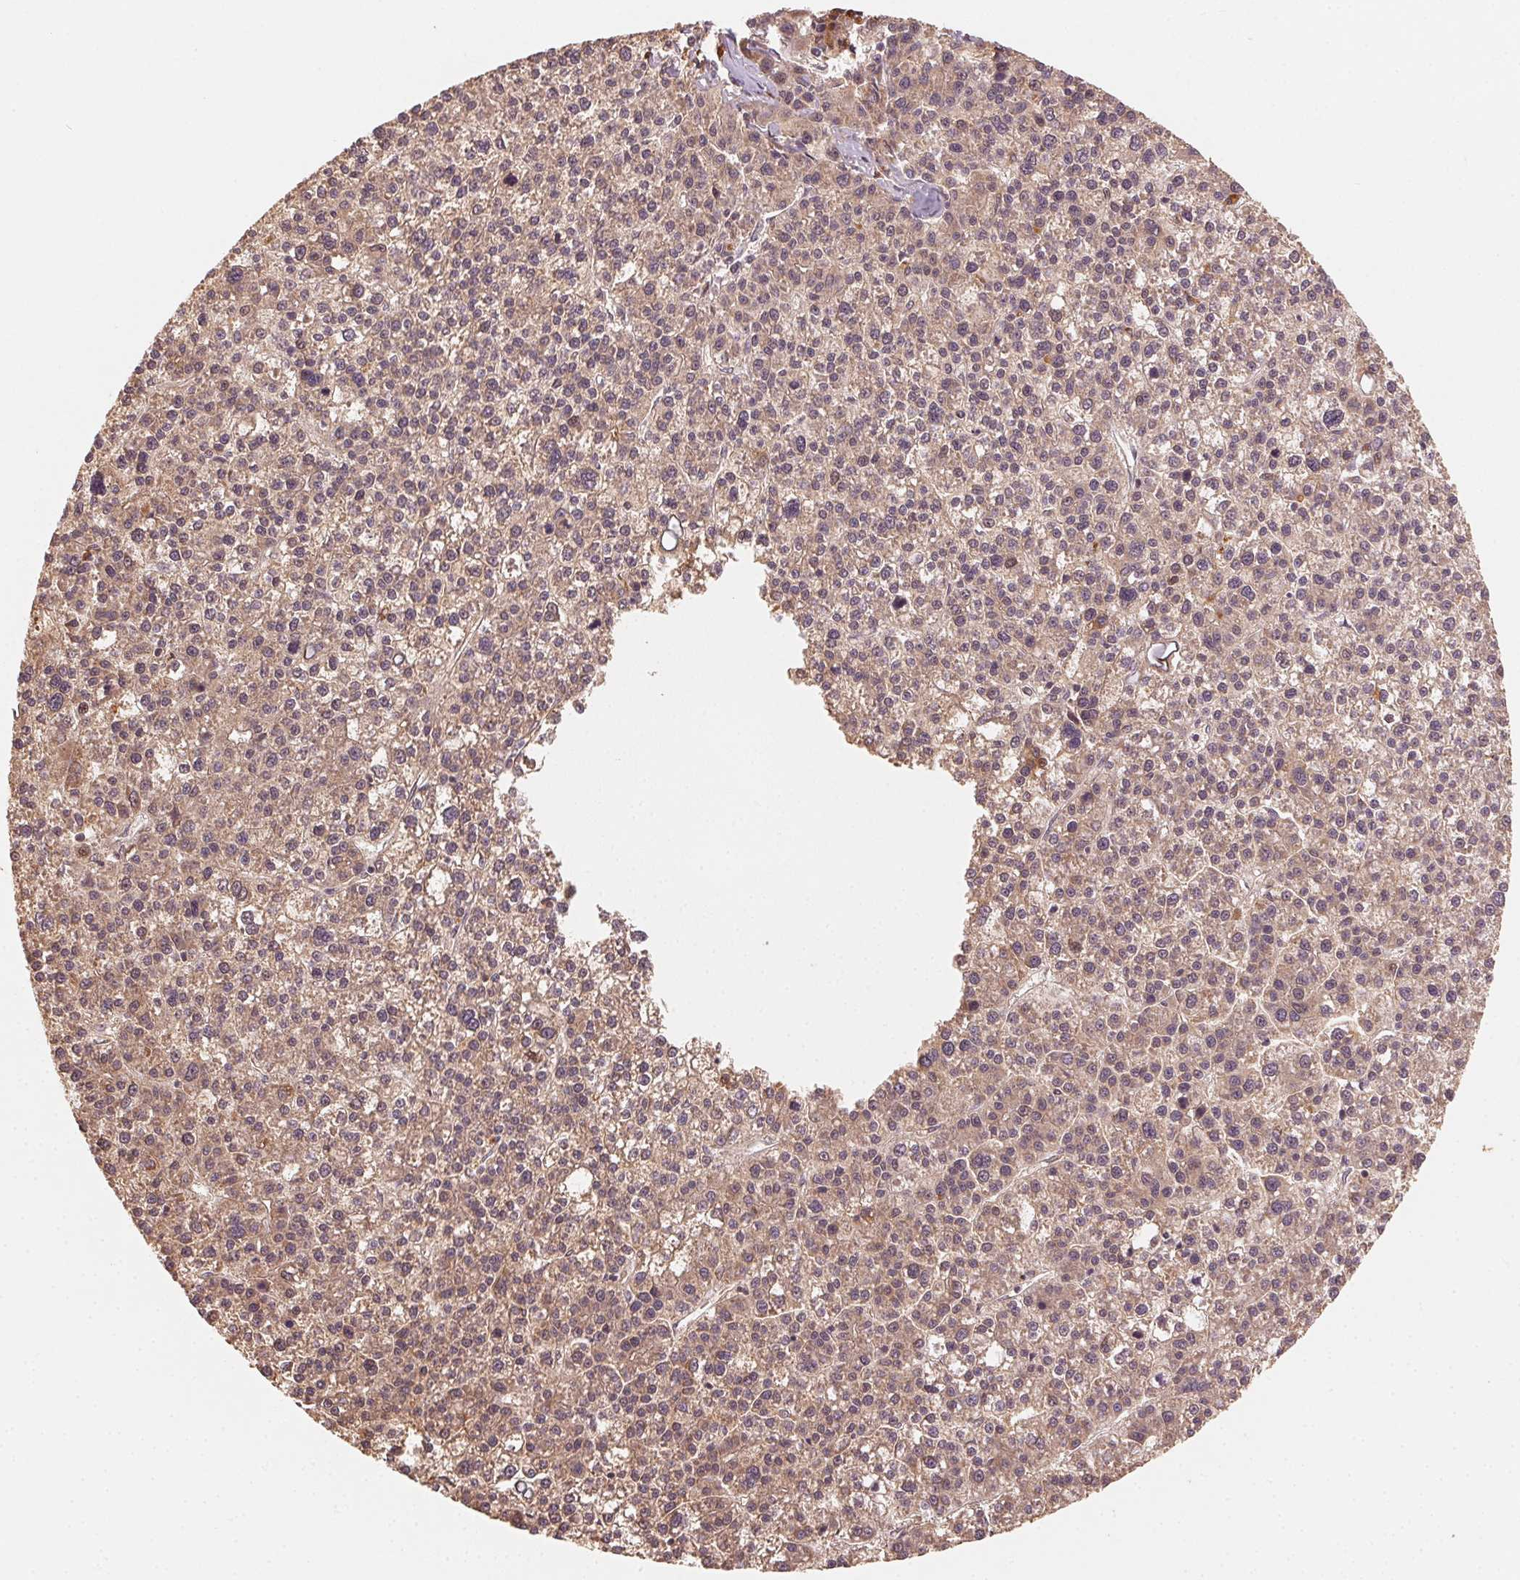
{"staining": {"intensity": "weak", "quantity": ">75%", "location": "cytoplasmic/membranous"}, "tissue": "liver cancer", "cell_type": "Tumor cells", "image_type": "cancer", "snomed": [{"axis": "morphology", "description": "Carcinoma, Hepatocellular, NOS"}, {"axis": "topography", "description": "Liver"}], "caption": "IHC of liver cancer demonstrates low levels of weak cytoplasmic/membranous expression in about >75% of tumor cells. (brown staining indicates protein expression, while blue staining denotes nuclei).", "gene": "WBP2", "patient": {"sex": "female", "age": 58}}